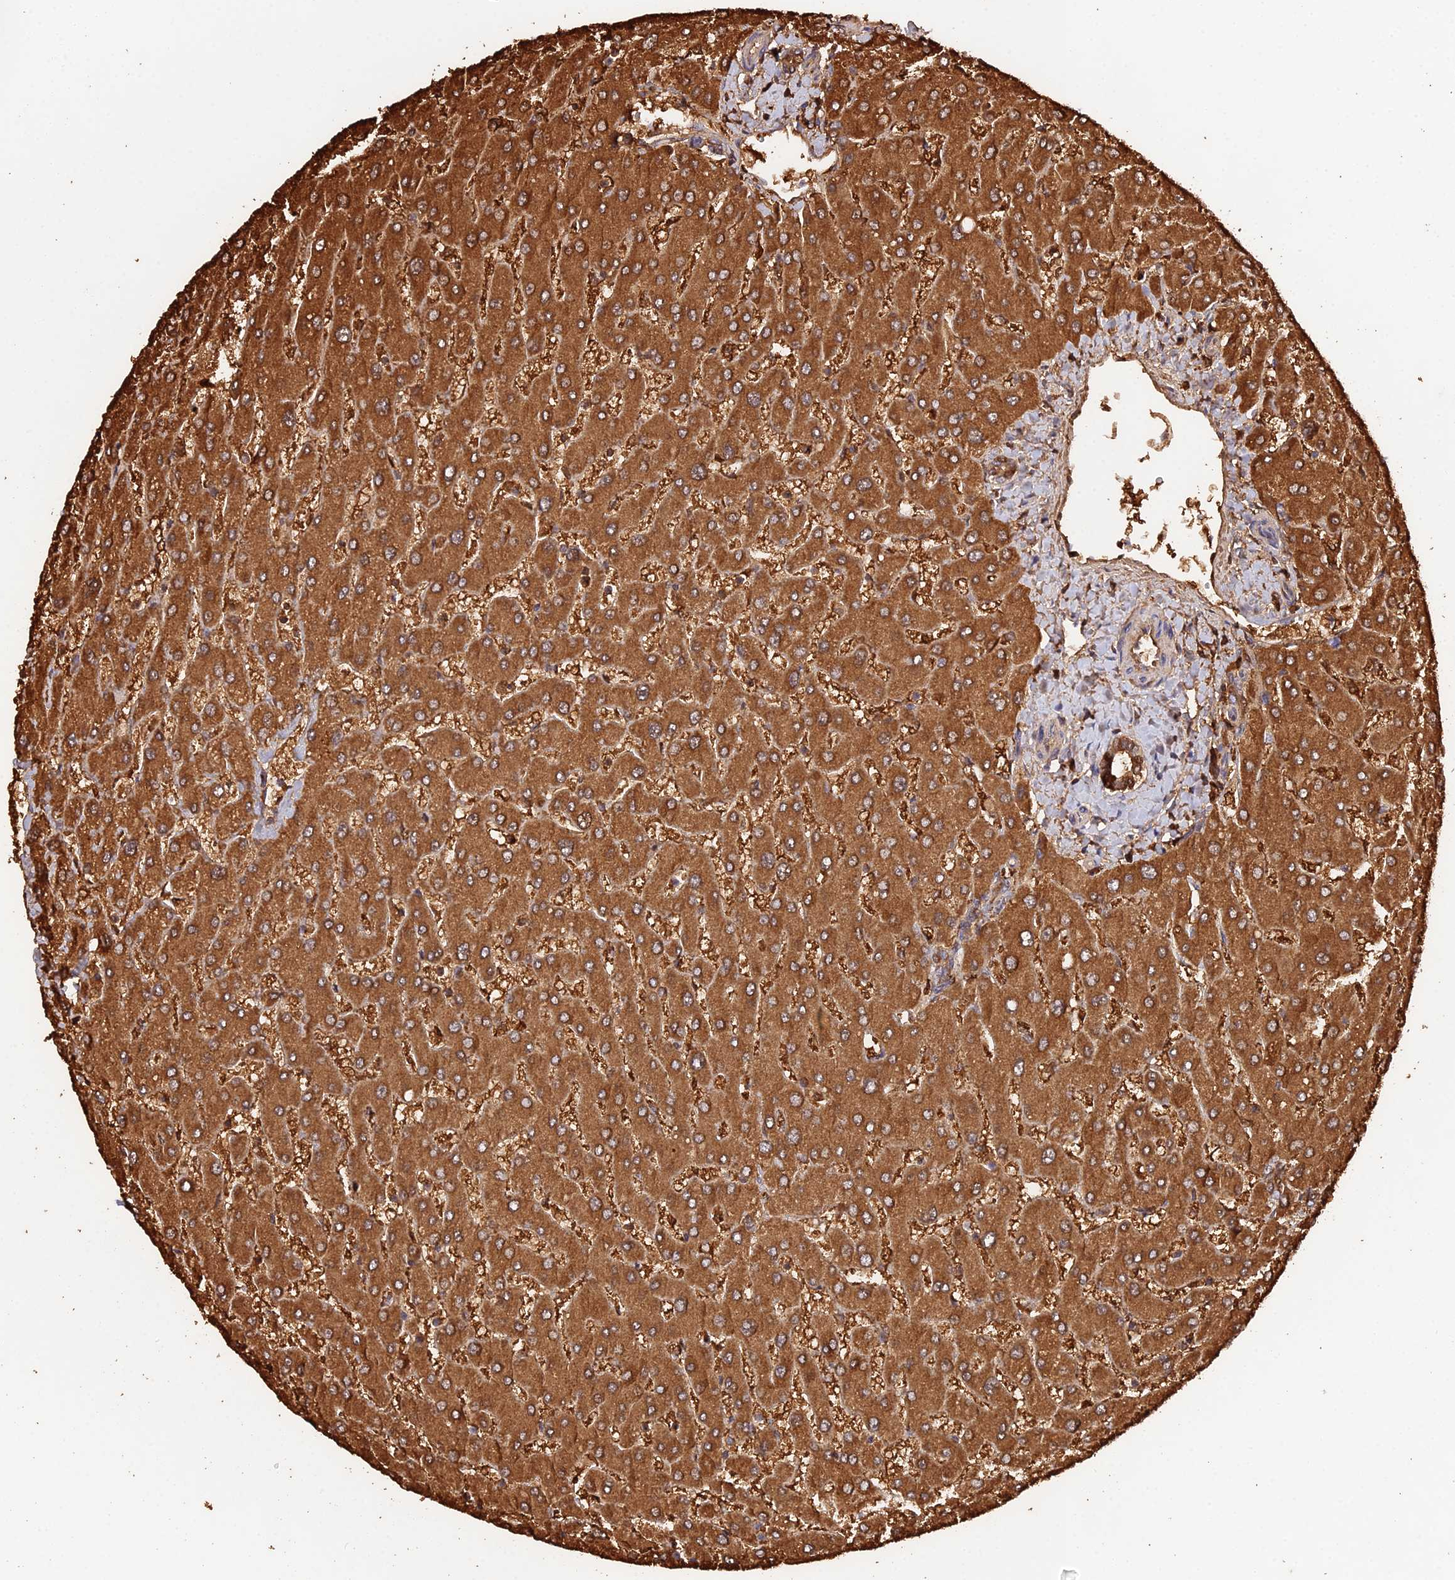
{"staining": {"intensity": "strong", "quantity": ">75%", "location": "cytoplasmic/membranous"}, "tissue": "liver", "cell_type": "Cholangiocytes", "image_type": "normal", "snomed": [{"axis": "morphology", "description": "Normal tissue, NOS"}, {"axis": "topography", "description": "Liver"}], "caption": "IHC of unremarkable liver exhibits high levels of strong cytoplasmic/membranous positivity in about >75% of cholangiocytes. The staining was performed using DAB, with brown indicating positive protein expression. Nuclei are stained blue with hematoxylin.", "gene": "FBP1", "patient": {"sex": "male", "age": 55}}